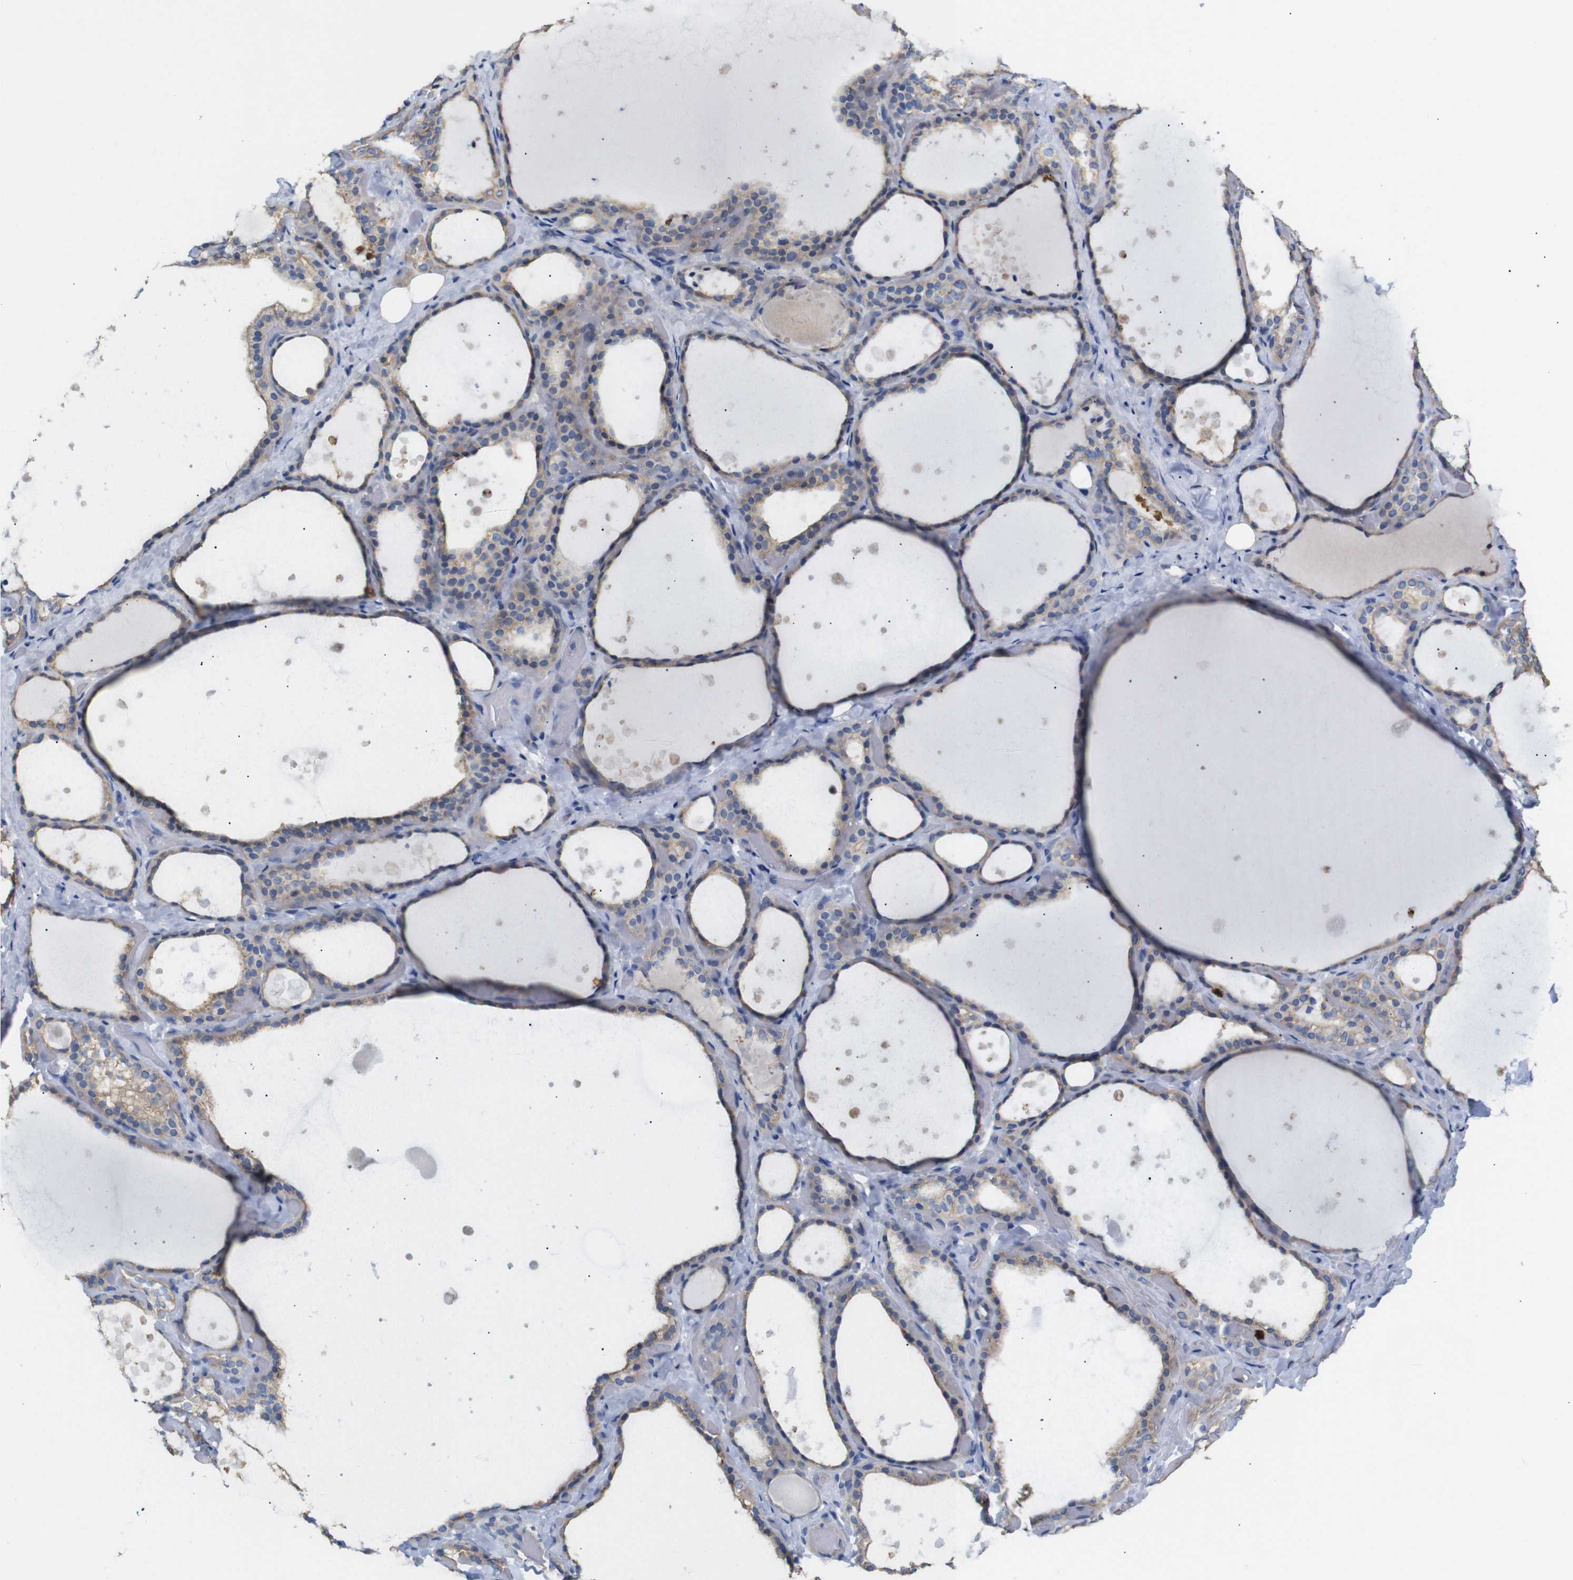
{"staining": {"intensity": "moderate", "quantity": ">75%", "location": "cytoplasmic/membranous"}, "tissue": "thyroid gland", "cell_type": "Glandular cells", "image_type": "normal", "snomed": [{"axis": "morphology", "description": "Normal tissue, NOS"}, {"axis": "topography", "description": "Thyroid gland"}], "caption": "This photomicrograph demonstrates IHC staining of normal thyroid gland, with medium moderate cytoplasmic/membranous staining in about >75% of glandular cells.", "gene": "ALOX15", "patient": {"sex": "female", "age": 44}}